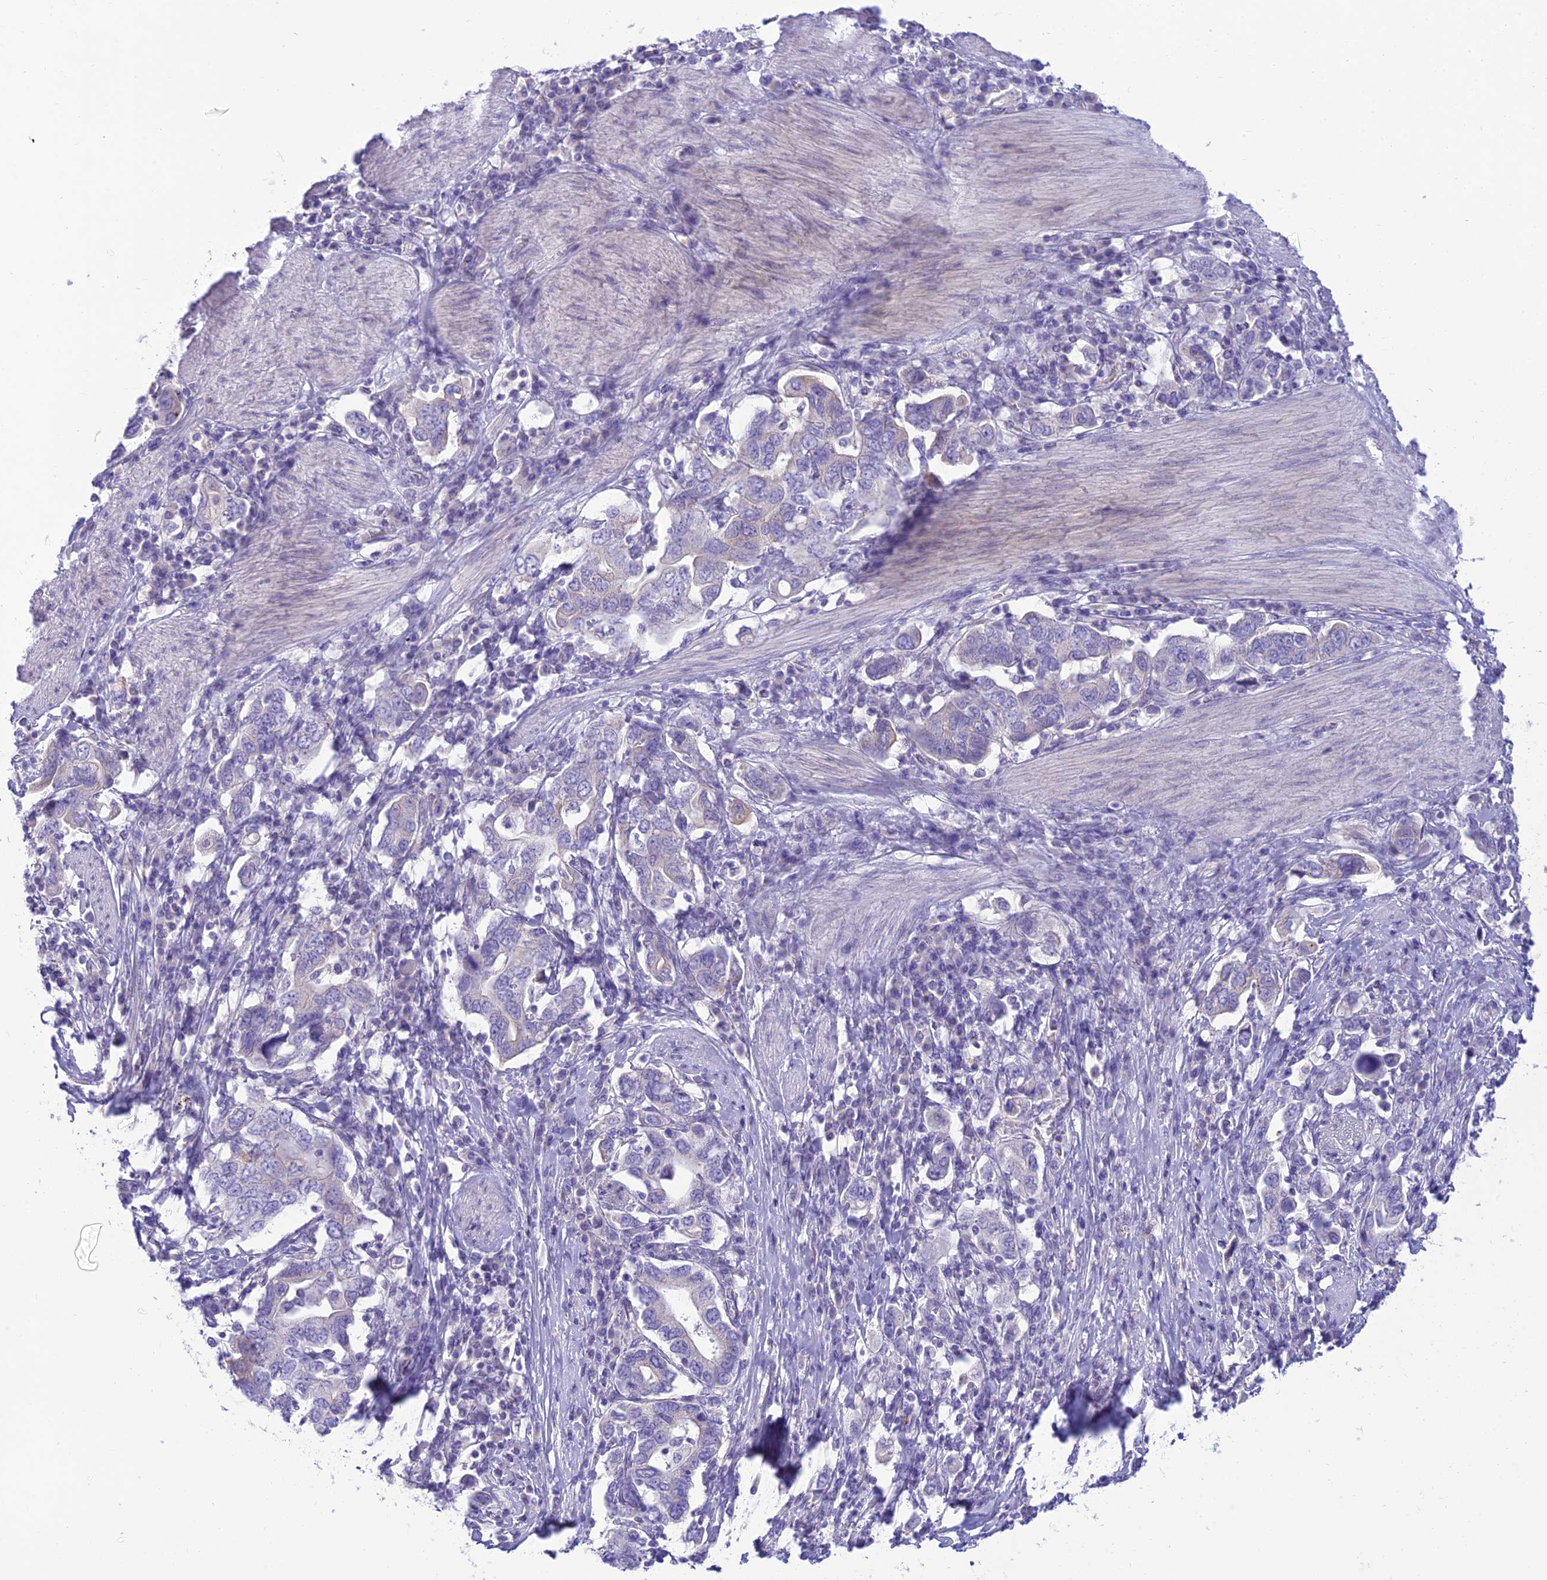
{"staining": {"intensity": "negative", "quantity": "none", "location": "none"}, "tissue": "stomach cancer", "cell_type": "Tumor cells", "image_type": "cancer", "snomed": [{"axis": "morphology", "description": "Adenocarcinoma, NOS"}, {"axis": "topography", "description": "Stomach, upper"}, {"axis": "topography", "description": "Stomach"}], "caption": "Image shows no protein expression in tumor cells of stomach cancer (adenocarcinoma) tissue.", "gene": "DHDH", "patient": {"sex": "male", "age": 62}}